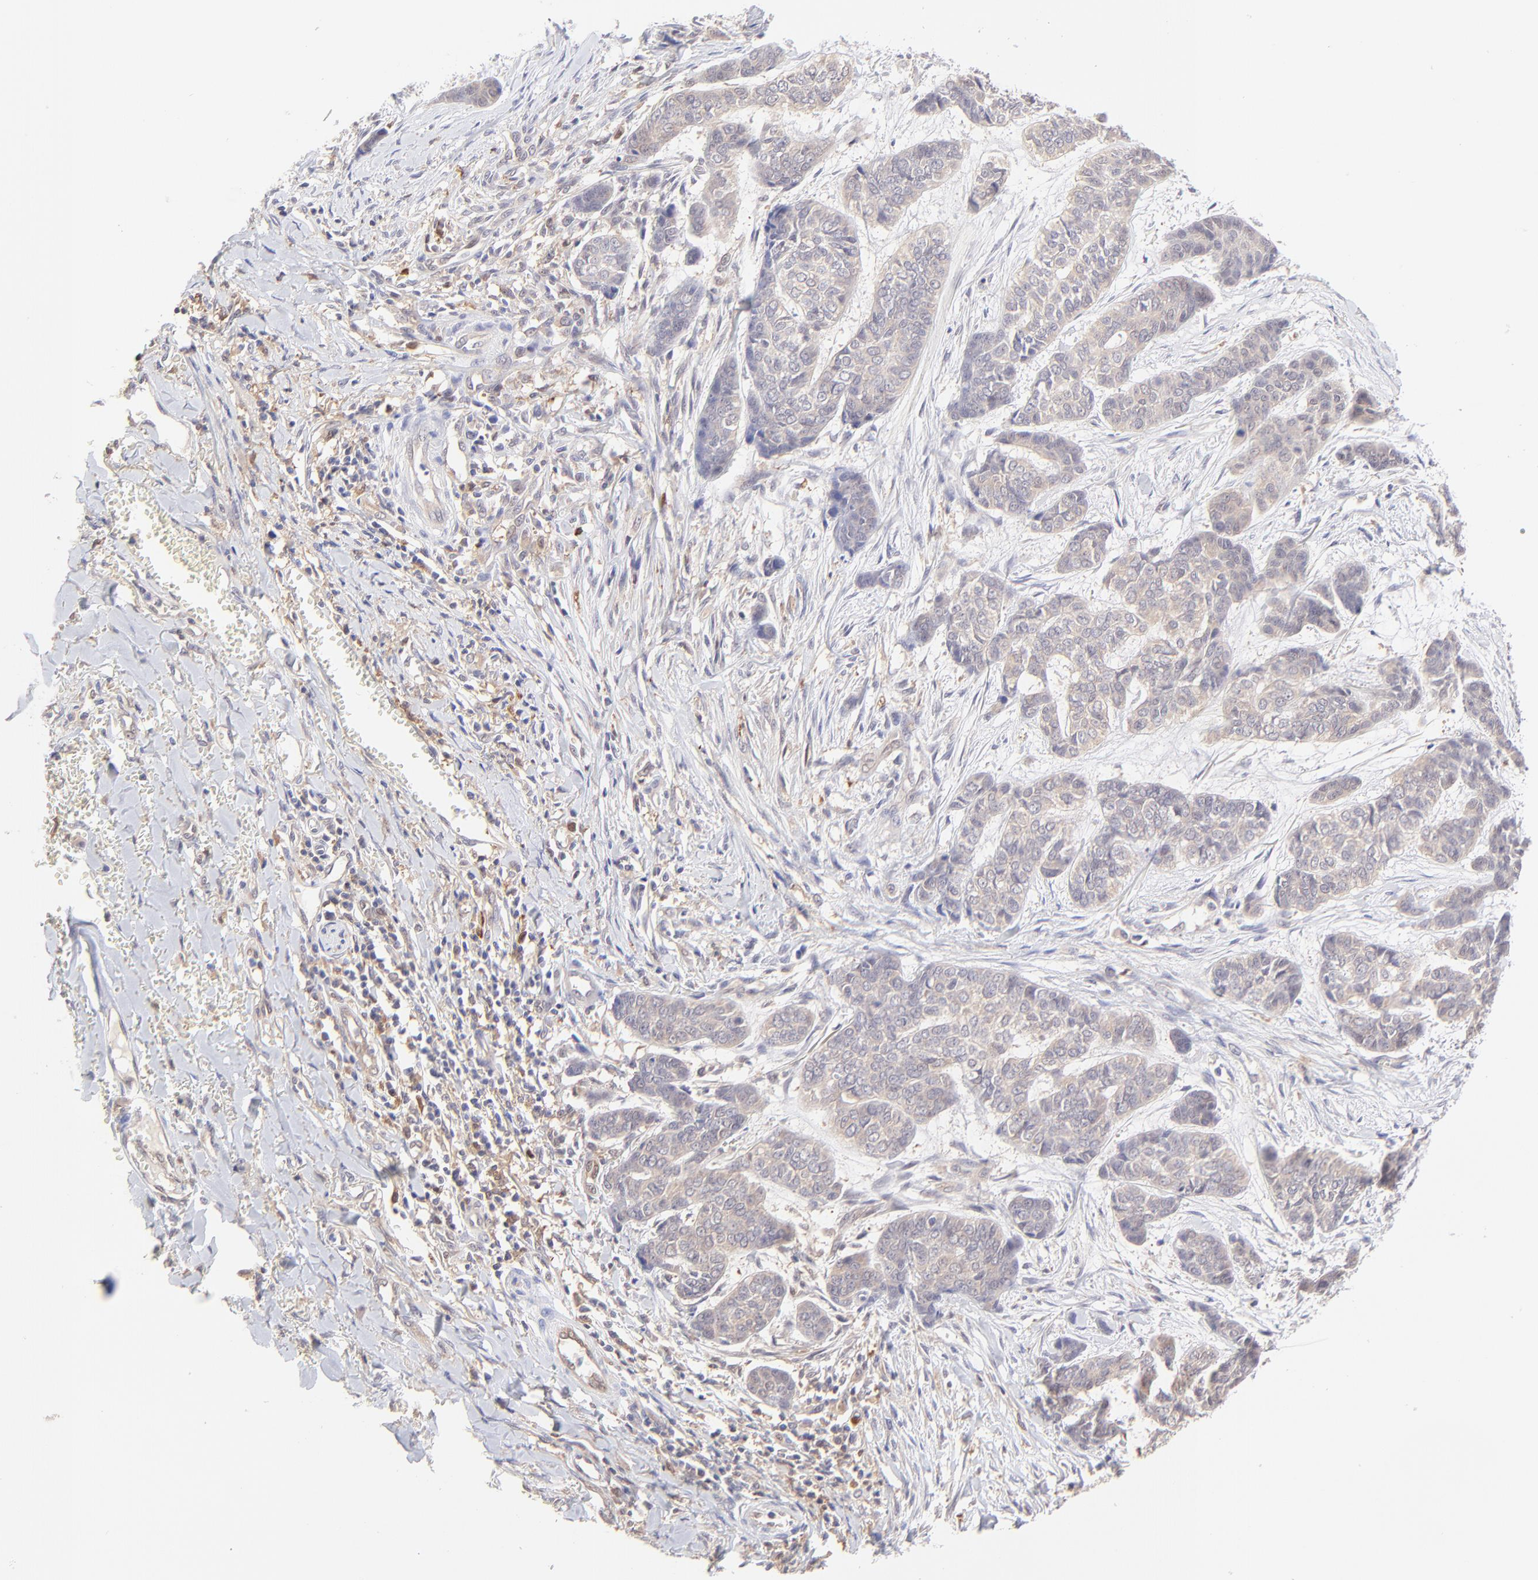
{"staining": {"intensity": "weak", "quantity": ">75%", "location": "cytoplasmic/membranous"}, "tissue": "skin cancer", "cell_type": "Tumor cells", "image_type": "cancer", "snomed": [{"axis": "morphology", "description": "Basal cell carcinoma"}, {"axis": "topography", "description": "Skin"}], "caption": "Immunohistochemical staining of skin cancer reveals weak cytoplasmic/membranous protein positivity in about >75% of tumor cells.", "gene": "HYAL1", "patient": {"sex": "female", "age": 64}}